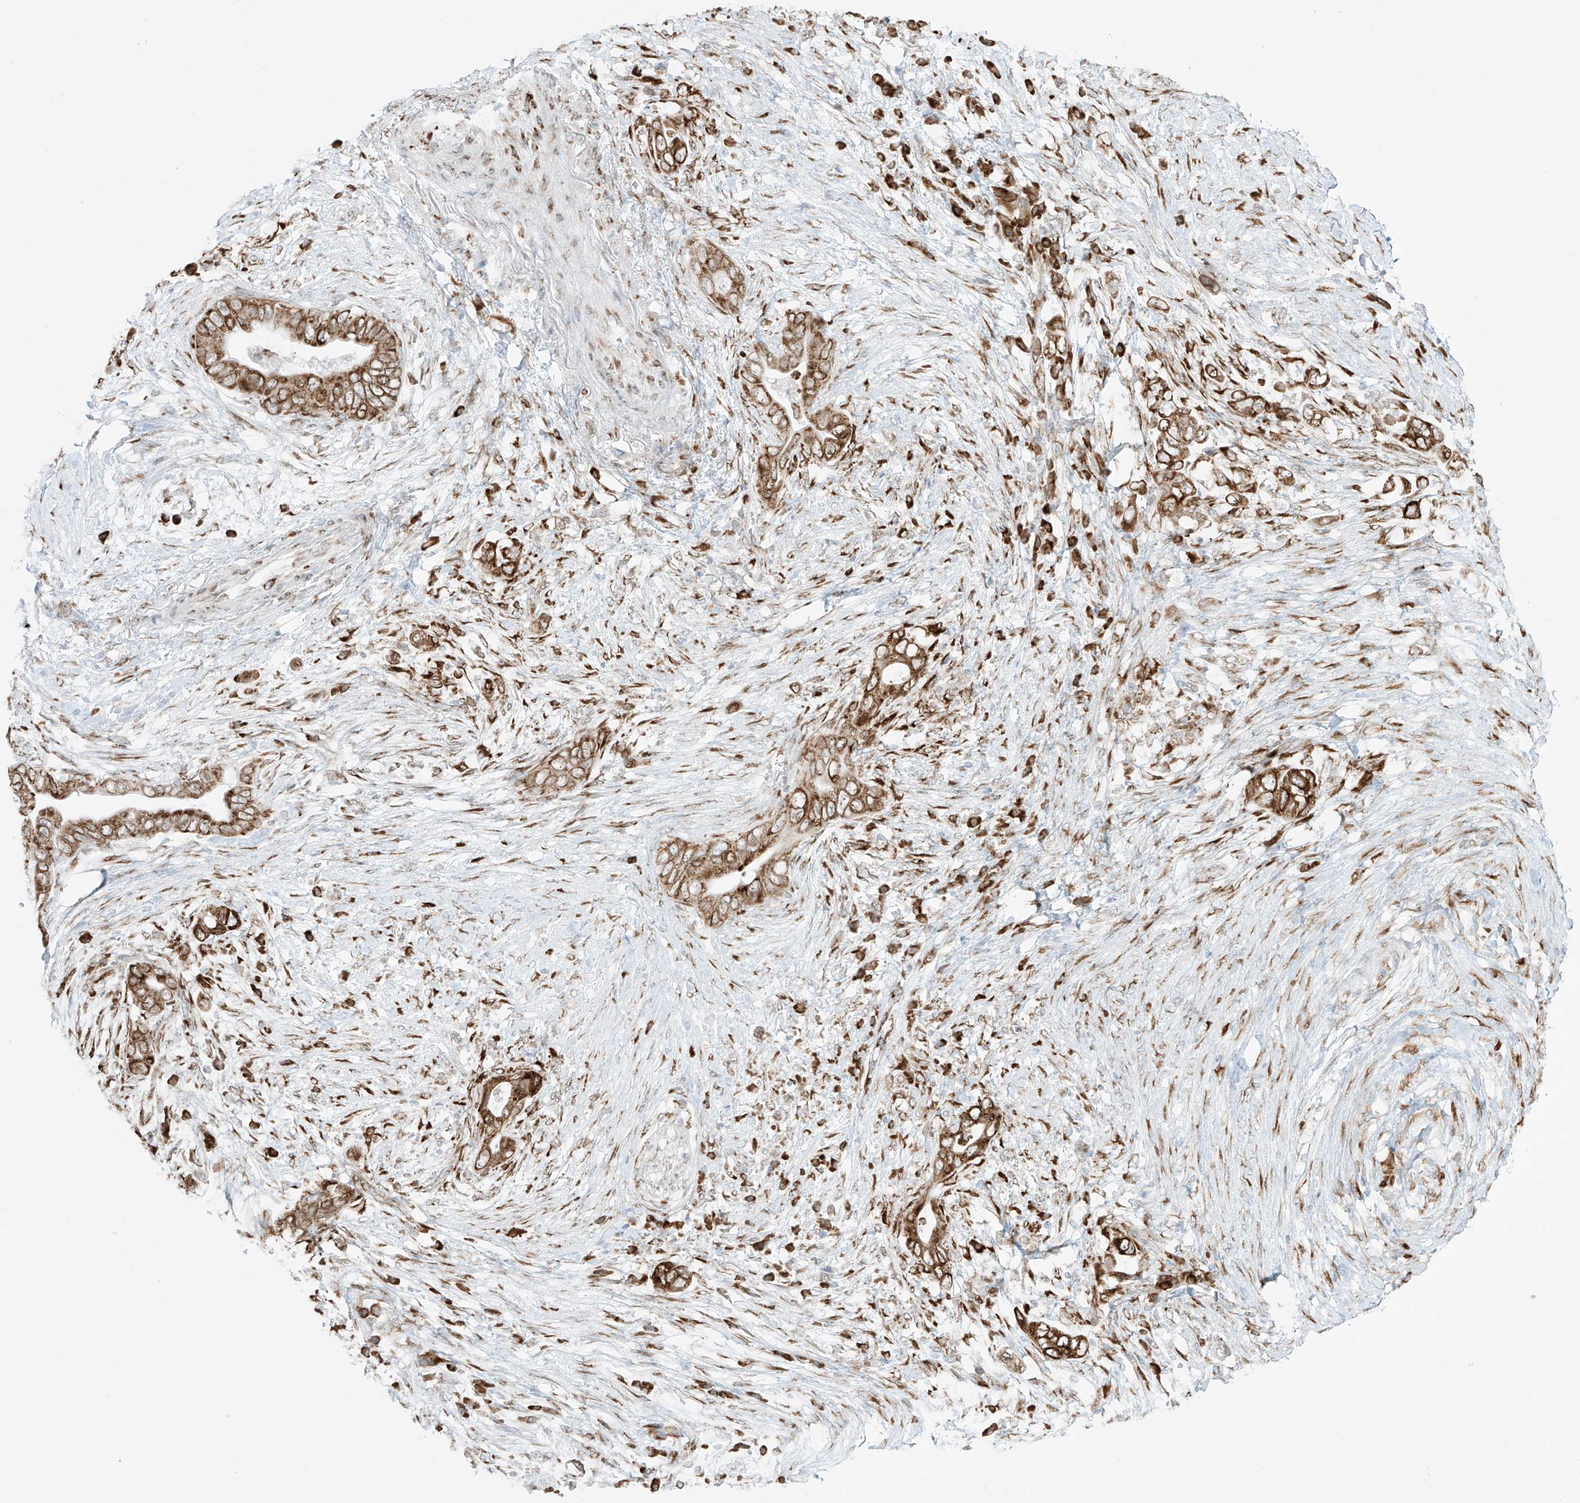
{"staining": {"intensity": "strong", "quantity": ">75%", "location": "cytoplasmic/membranous"}, "tissue": "pancreatic cancer", "cell_type": "Tumor cells", "image_type": "cancer", "snomed": [{"axis": "morphology", "description": "Adenocarcinoma, NOS"}, {"axis": "topography", "description": "Pancreas"}], "caption": "Protein expression analysis of human pancreatic cancer reveals strong cytoplasmic/membranous staining in approximately >75% of tumor cells.", "gene": "LRRC59", "patient": {"sex": "male", "age": 75}}